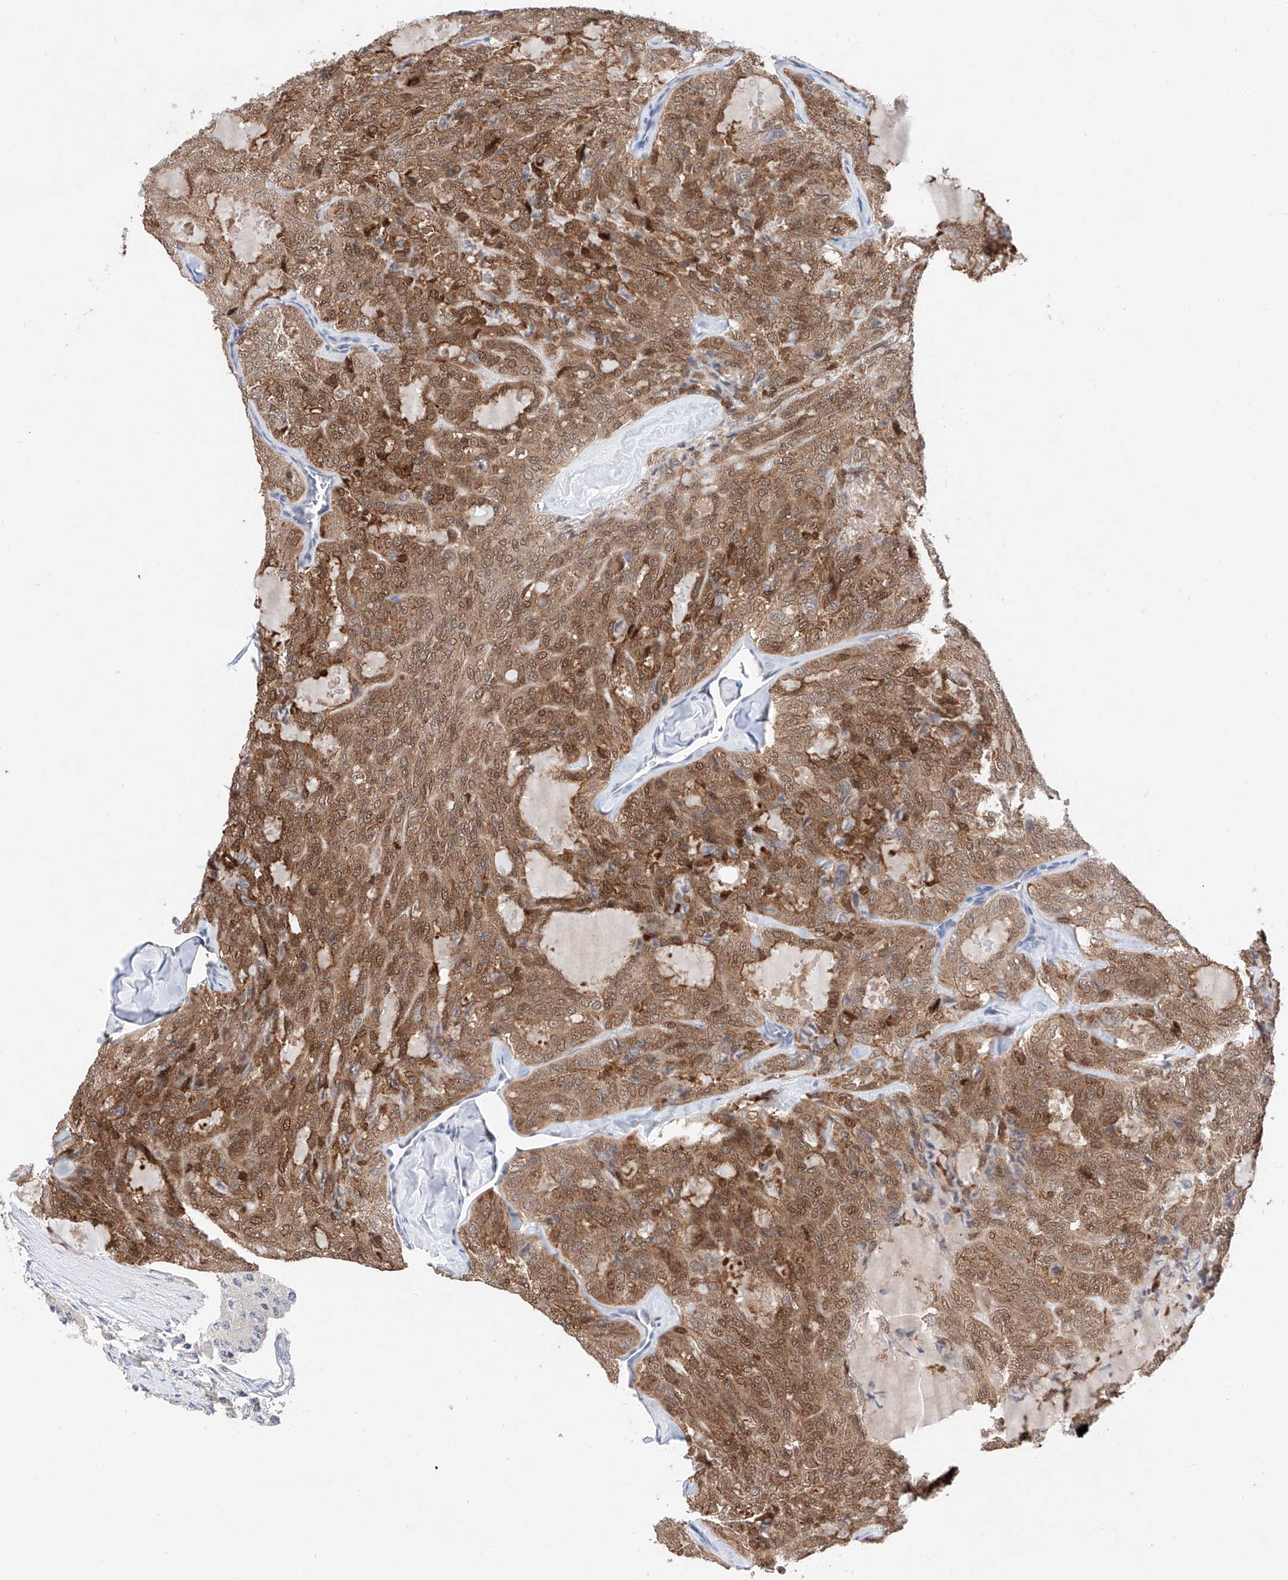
{"staining": {"intensity": "moderate", "quantity": ">75%", "location": "cytoplasmic/membranous,nuclear"}, "tissue": "thyroid cancer", "cell_type": "Tumor cells", "image_type": "cancer", "snomed": [{"axis": "morphology", "description": "Follicular adenoma carcinoma, NOS"}, {"axis": "topography", "description": "Thyroid gland"}], "caption": "Tumor cells reveal medium levels of moderate cytoplasmic/membranous and nuclear positivity in approximately >75% of cells in follicular adenoma carcinoma (thyroid).", "gene": "FUCA2", "patient": {"sex": "male", "age": 75}}